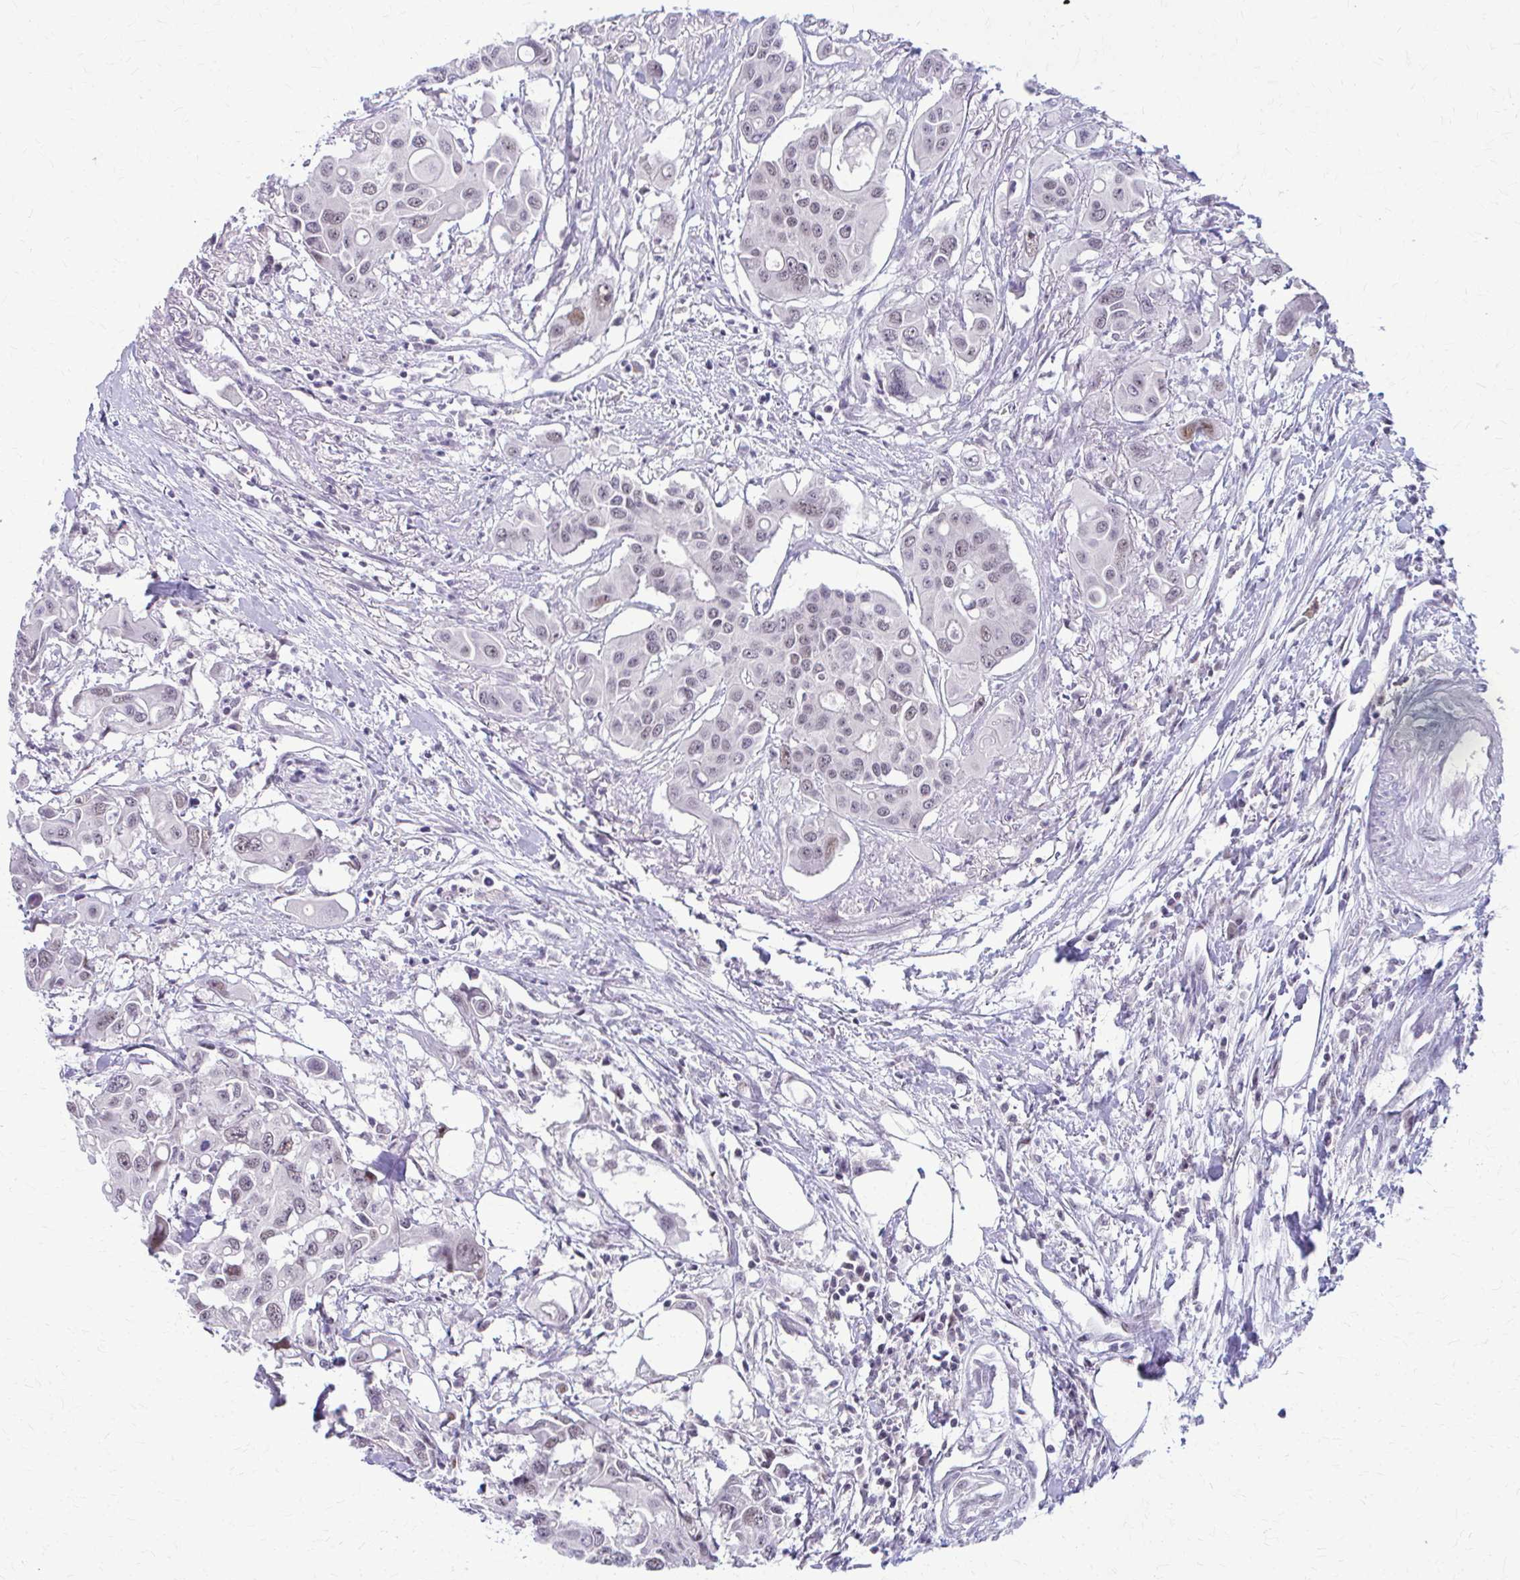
{"staining": {"intensity": "weak", "quantity": "<25%", "location": "nuclear"}, "tissue": "colorectal cancer", "cell_type": "Tumor cells", "image_type": "cancer", "snomed": [{"axis": "morphology", "description": "Adenocarcinoma, NOS"}, {"axis": "topography", "description": "Colon"}], "caption": "A micrograph of adenocarcinoma (colorectal) stained for a protein shows no brown staining in tumor cells.", "gene": "MAF1", "patient": {"sex": "male", "age": 77}}